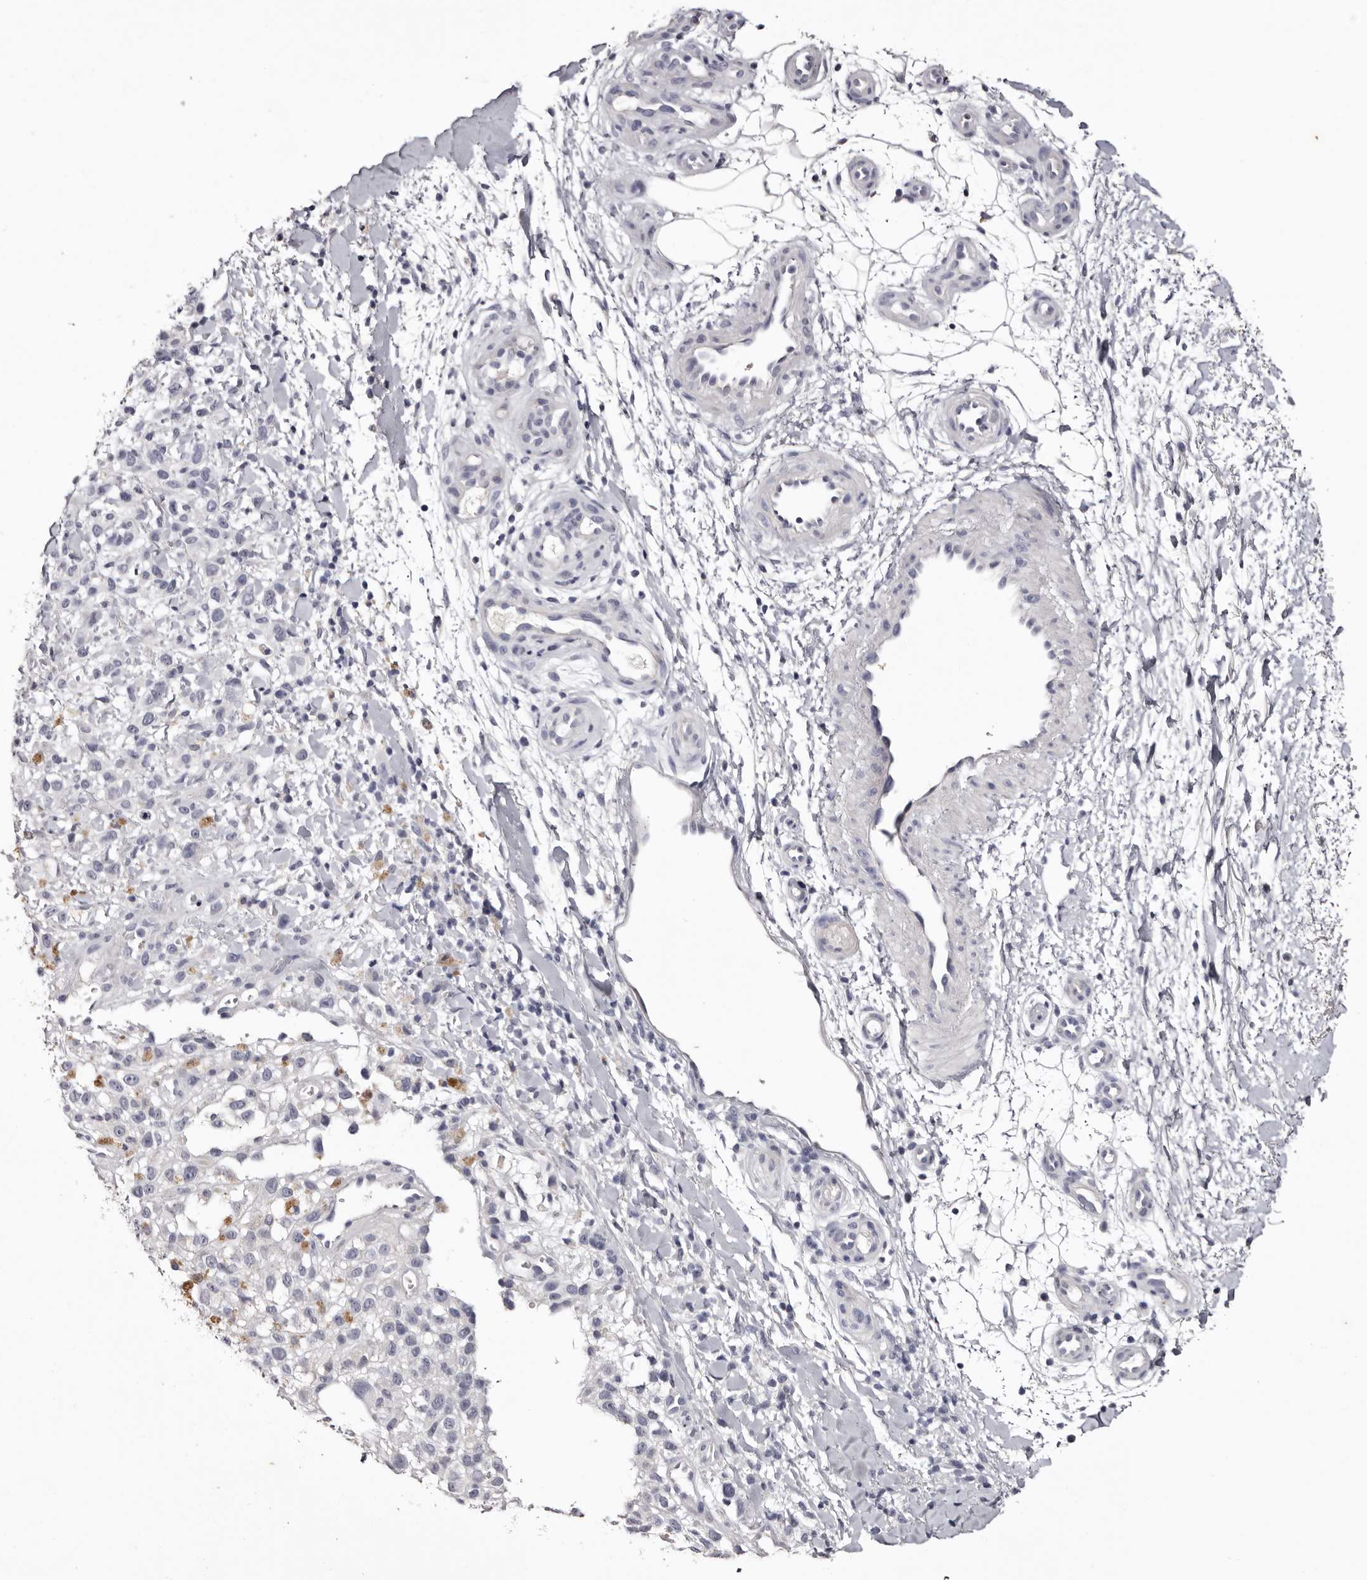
{"staining": {"intensity": "negative", "quantity": "none", "location": "none"}, "tissue": "melanoma", "cell_type": "Tumor cells", "image_type": "cancer", "snomed": [{"axis": "morphology", "description": "Malignant melanoma, Metastatic site"}, {"axis": "topography", "description": "Skin"}], "caption": "Immunohistochemical staining of malignant melanoma (metastatic site) shows no significant positivity in tumor cells.", "gene": "CA6", "patient": {"sex": "female", "age": 72}}